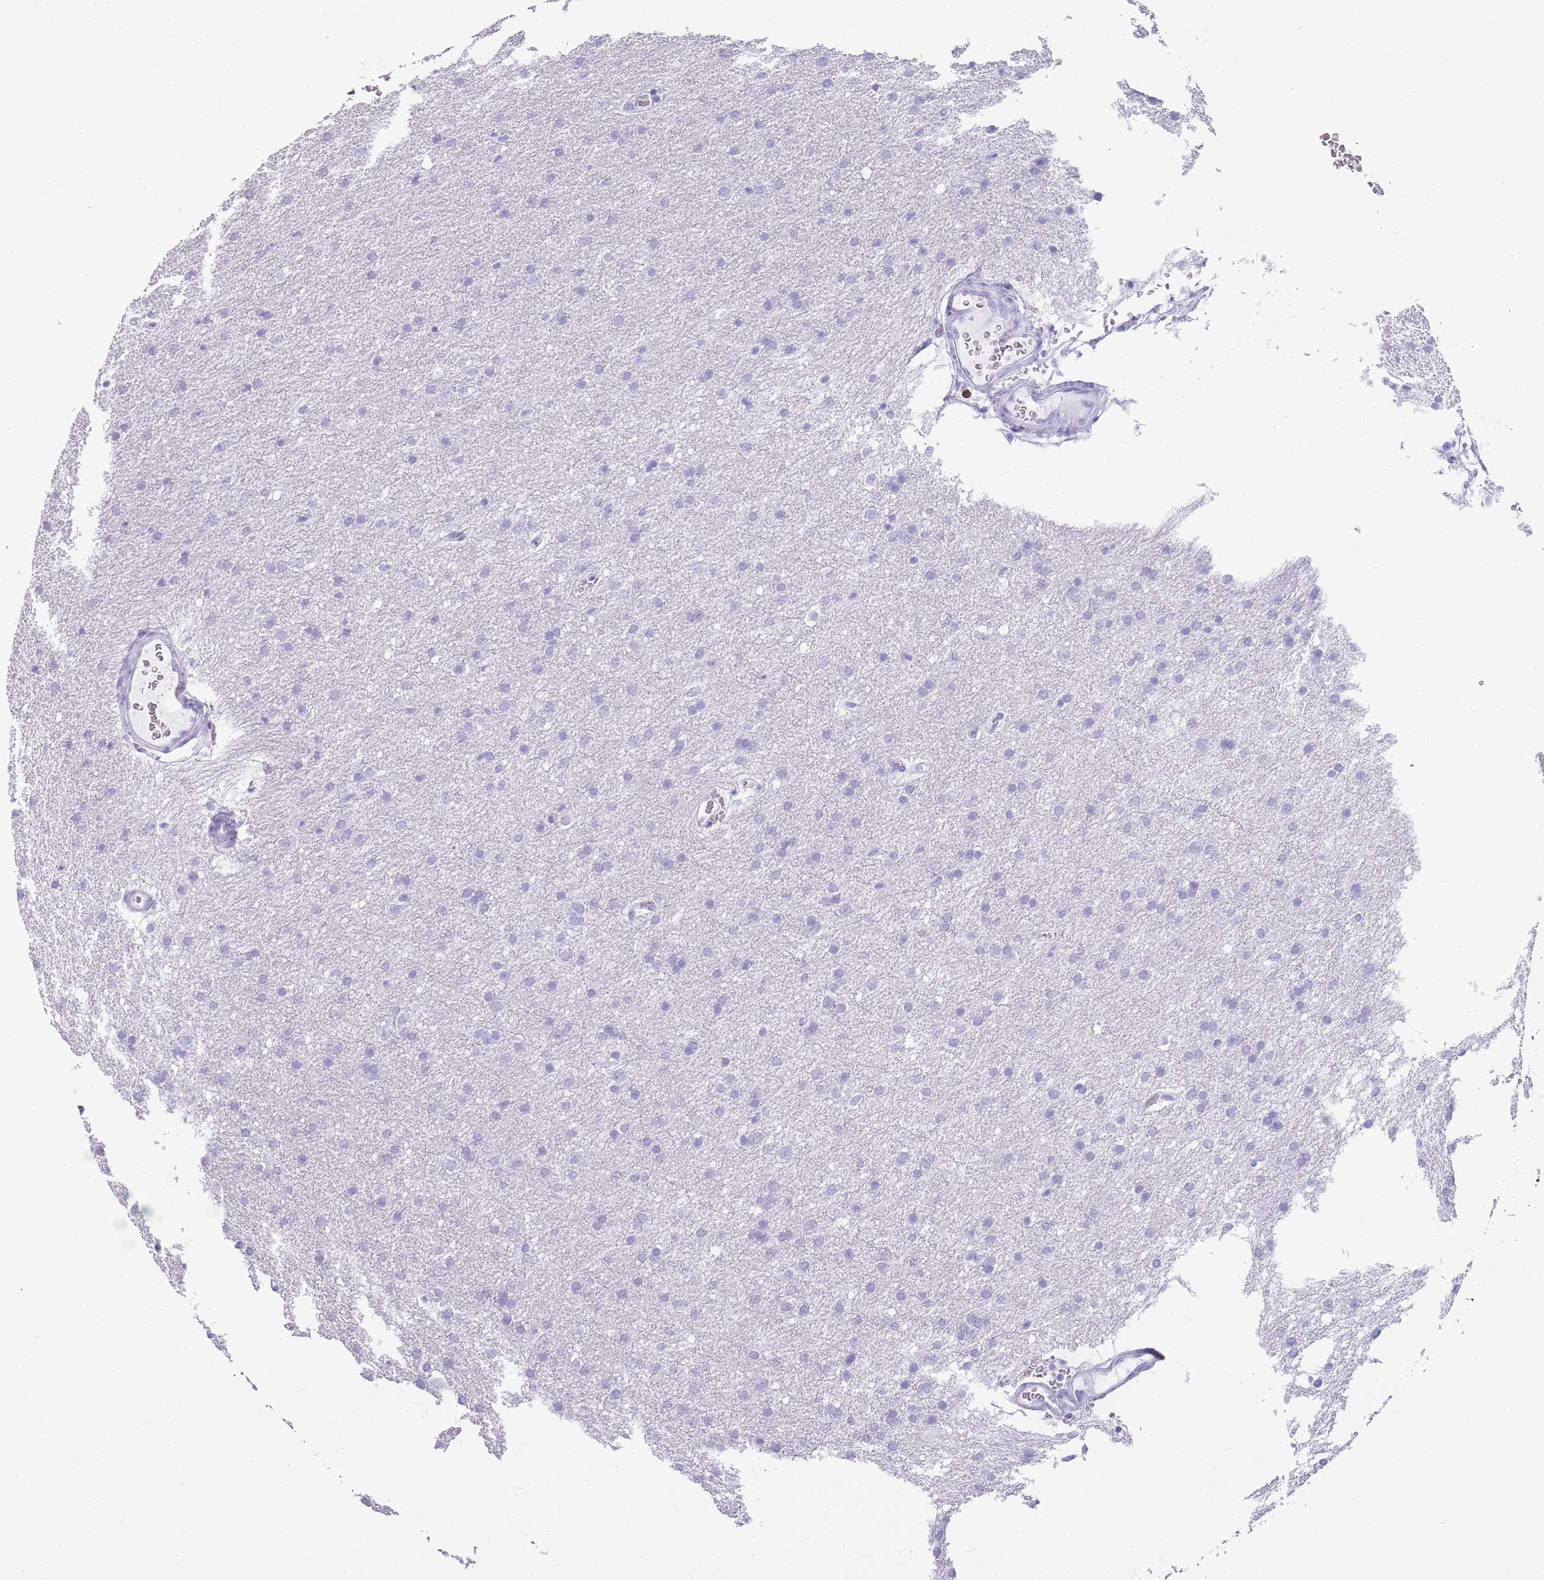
{"staining": {"intensity": "negative", "quantity": "none", "location": "none"}, "tissue": "glioma", "cell_type": "Tumor cells", "image_type": "cancer", "snomed": [{"axis": "morphology", "description": "Glioma, malignant, High grade"}, {"axis": "topography", "description": "Cerebral cortex"}], "caption": "IHC histopathology image of neoplastic tissue: malignant glioma (high-grade) stained with DAB (3,3'-diaminobenzidine) shows no significant protein positivity in tumor cells. The staining was performed using DAB to visualize the protein expression in brown, while the nuclei were stained in blue with hematoxylin (Magnification: 20x).", "gene": "LY6G5B", "patient": {"sex": "female", "age": 36}}